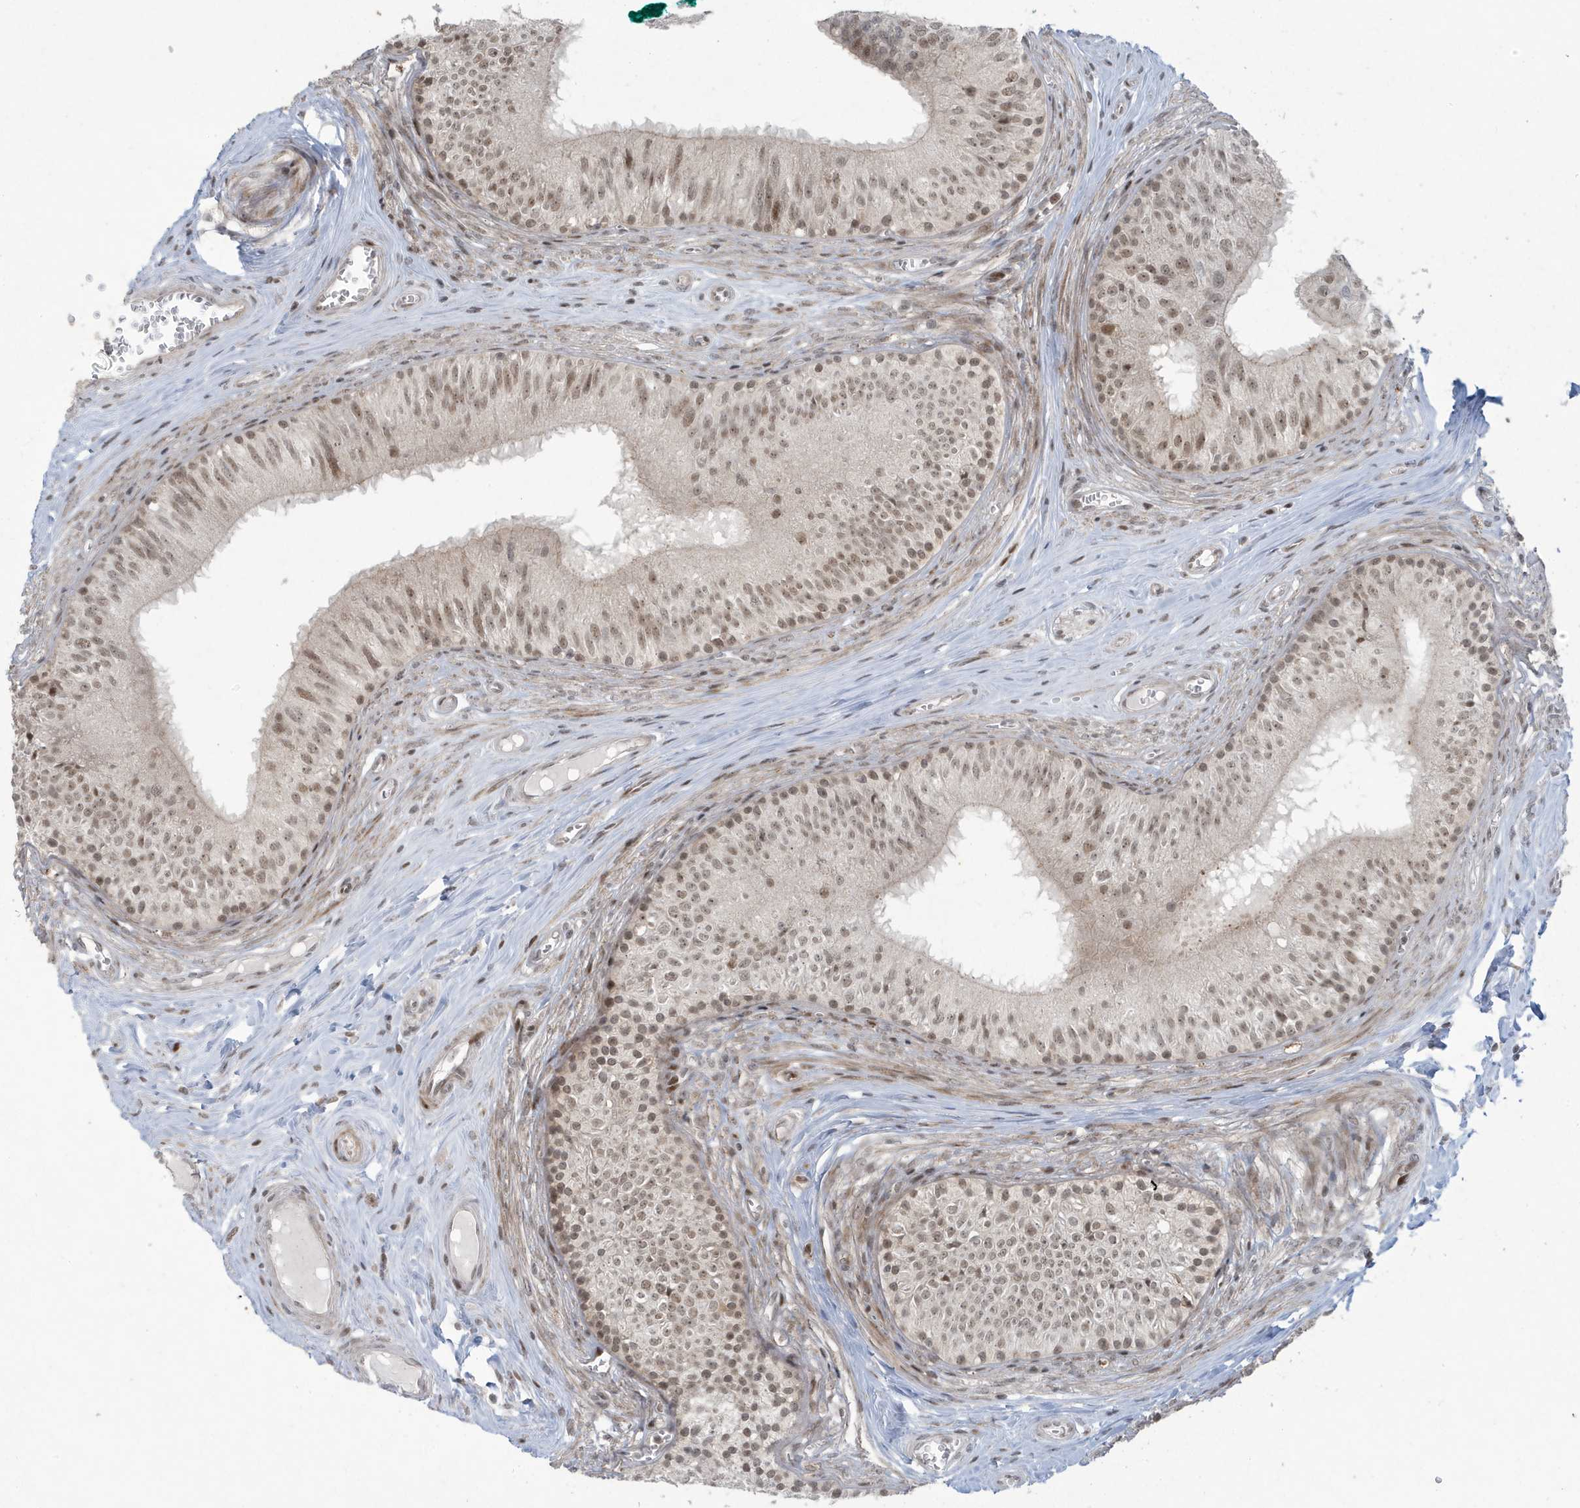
{"staining": {"intensity": "moderate", "quantity": ">75%", "location": "nuclear"}, "tissue": "epididymis", "cell_type": "Glandular cells", "image_type": "normal", "snomed": [{"axis": "morphology", "description": "Normal tissue, NOS"}, {"axis": "topography", "description": "Epididymis"}], "caption": "The histopathology image reveals a brown stain indicating the presence of a protein in the nuclear of glandular cells in epididymis. (Brightfield microscopy of DAB IHC at high magnification).", "gene": "C1orf52", "patient": {"sex": "male", "age": 46}}